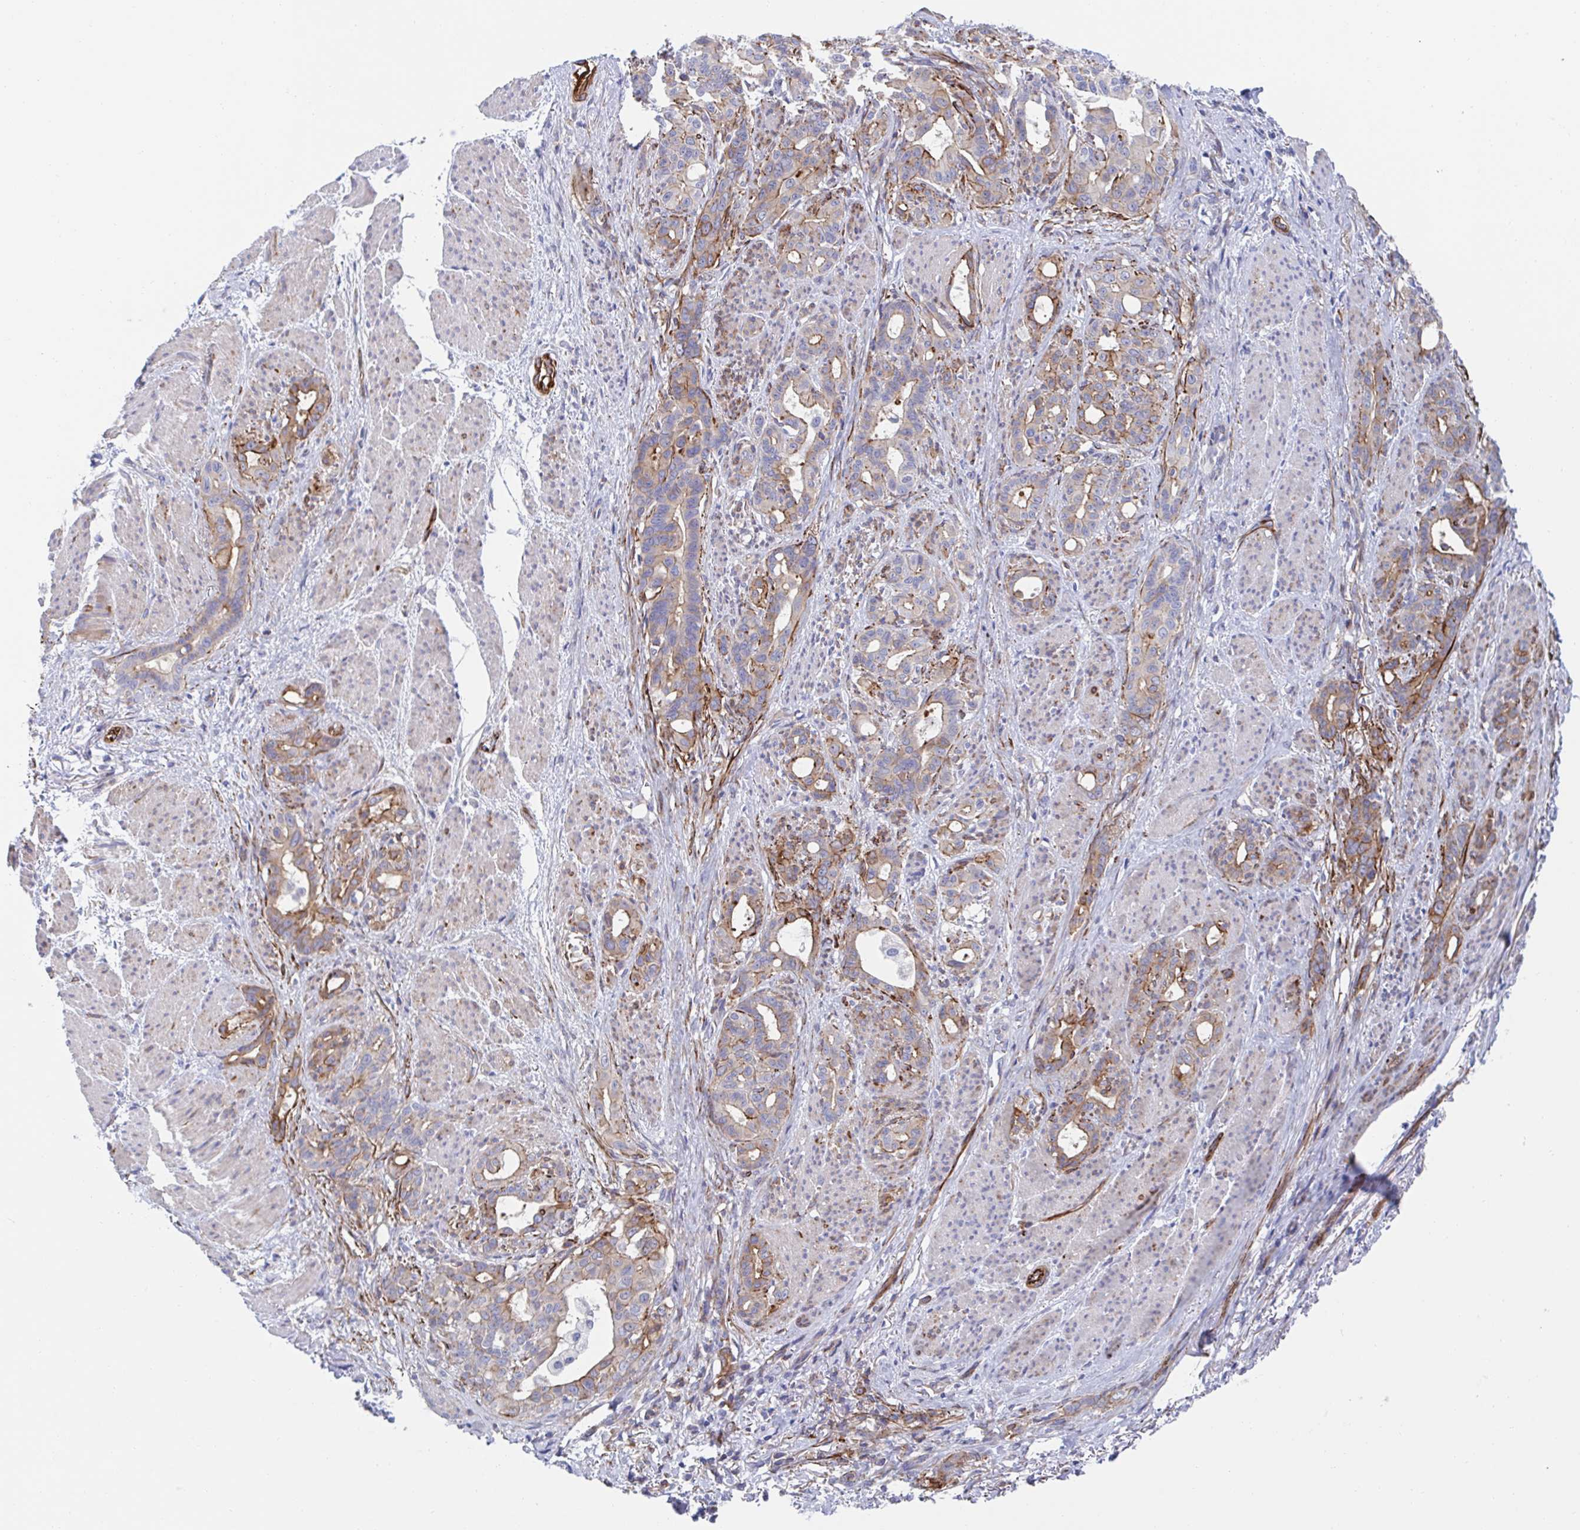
{"staining": {"intensity": "moderate", "quantity": "25%-75%", "location": "cytoplasmic/membranous"}, "tissue": "stomach cancer", "cell_type": "Tumor cells", "image_type": "cancer", "snomed": [{"axis": "morphology", "description": "Normal tissue, NOS"}, {"axis": "morphology", "description": "Adenocarcinoma, NOS"}, {"axis": "topography", "description": "Esophagus"}, {"axis": "topography", "description": "Stomach, upper"}], "caption": "A brown stain highlights moderate cytoplasmic/membranous positivity of a protein in stomach adenocarcinoma tumor cells.", "gene": "KLC3", "patient": {"sex": "male", "age": 62}}